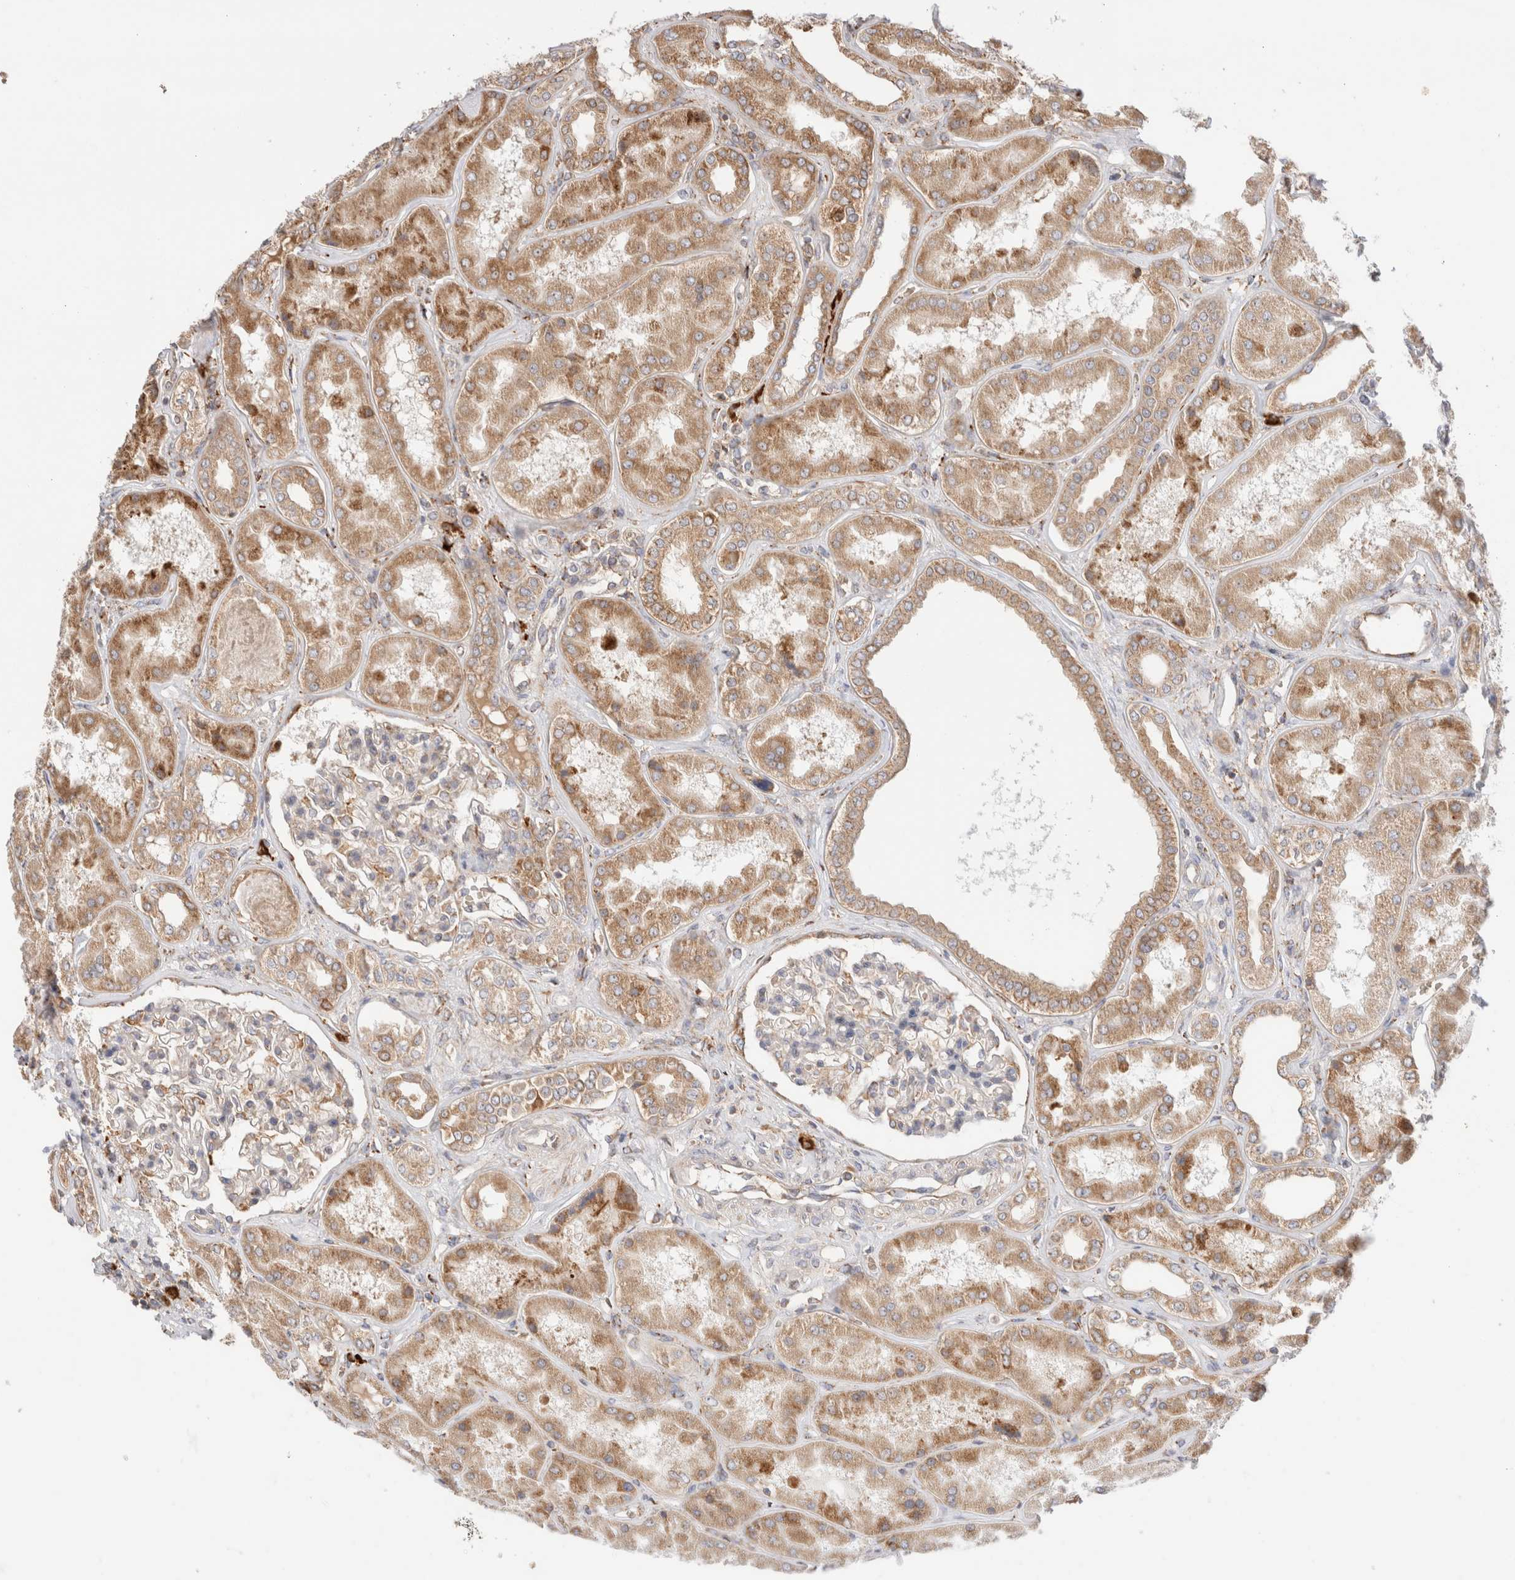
{"staining": {"intensity": "moderate", "quantity": "25%-75%", "location": "cytoplasmic/membranous"}, "tissue": "kidney", "cell_type": "Cells in glomeruli", "image_type": "normal", "snomed": [{"axis": "morphology", "description": "Normal tissue, NOS"}, {"axis": "topography", "description": "Kidney"}], "caption": "The micrograph demonstrates a brown stain indicating the presence of a protein in the cytoplasmic/membranous of cells in glomeruli in kidney. The staining is performed using DAB brown chromogen to label protein expression. The nuclei are counter-stained blue using hematoxylin.", "gene": "UTS2B", "patient": {"sex": "female", "age": 56}}